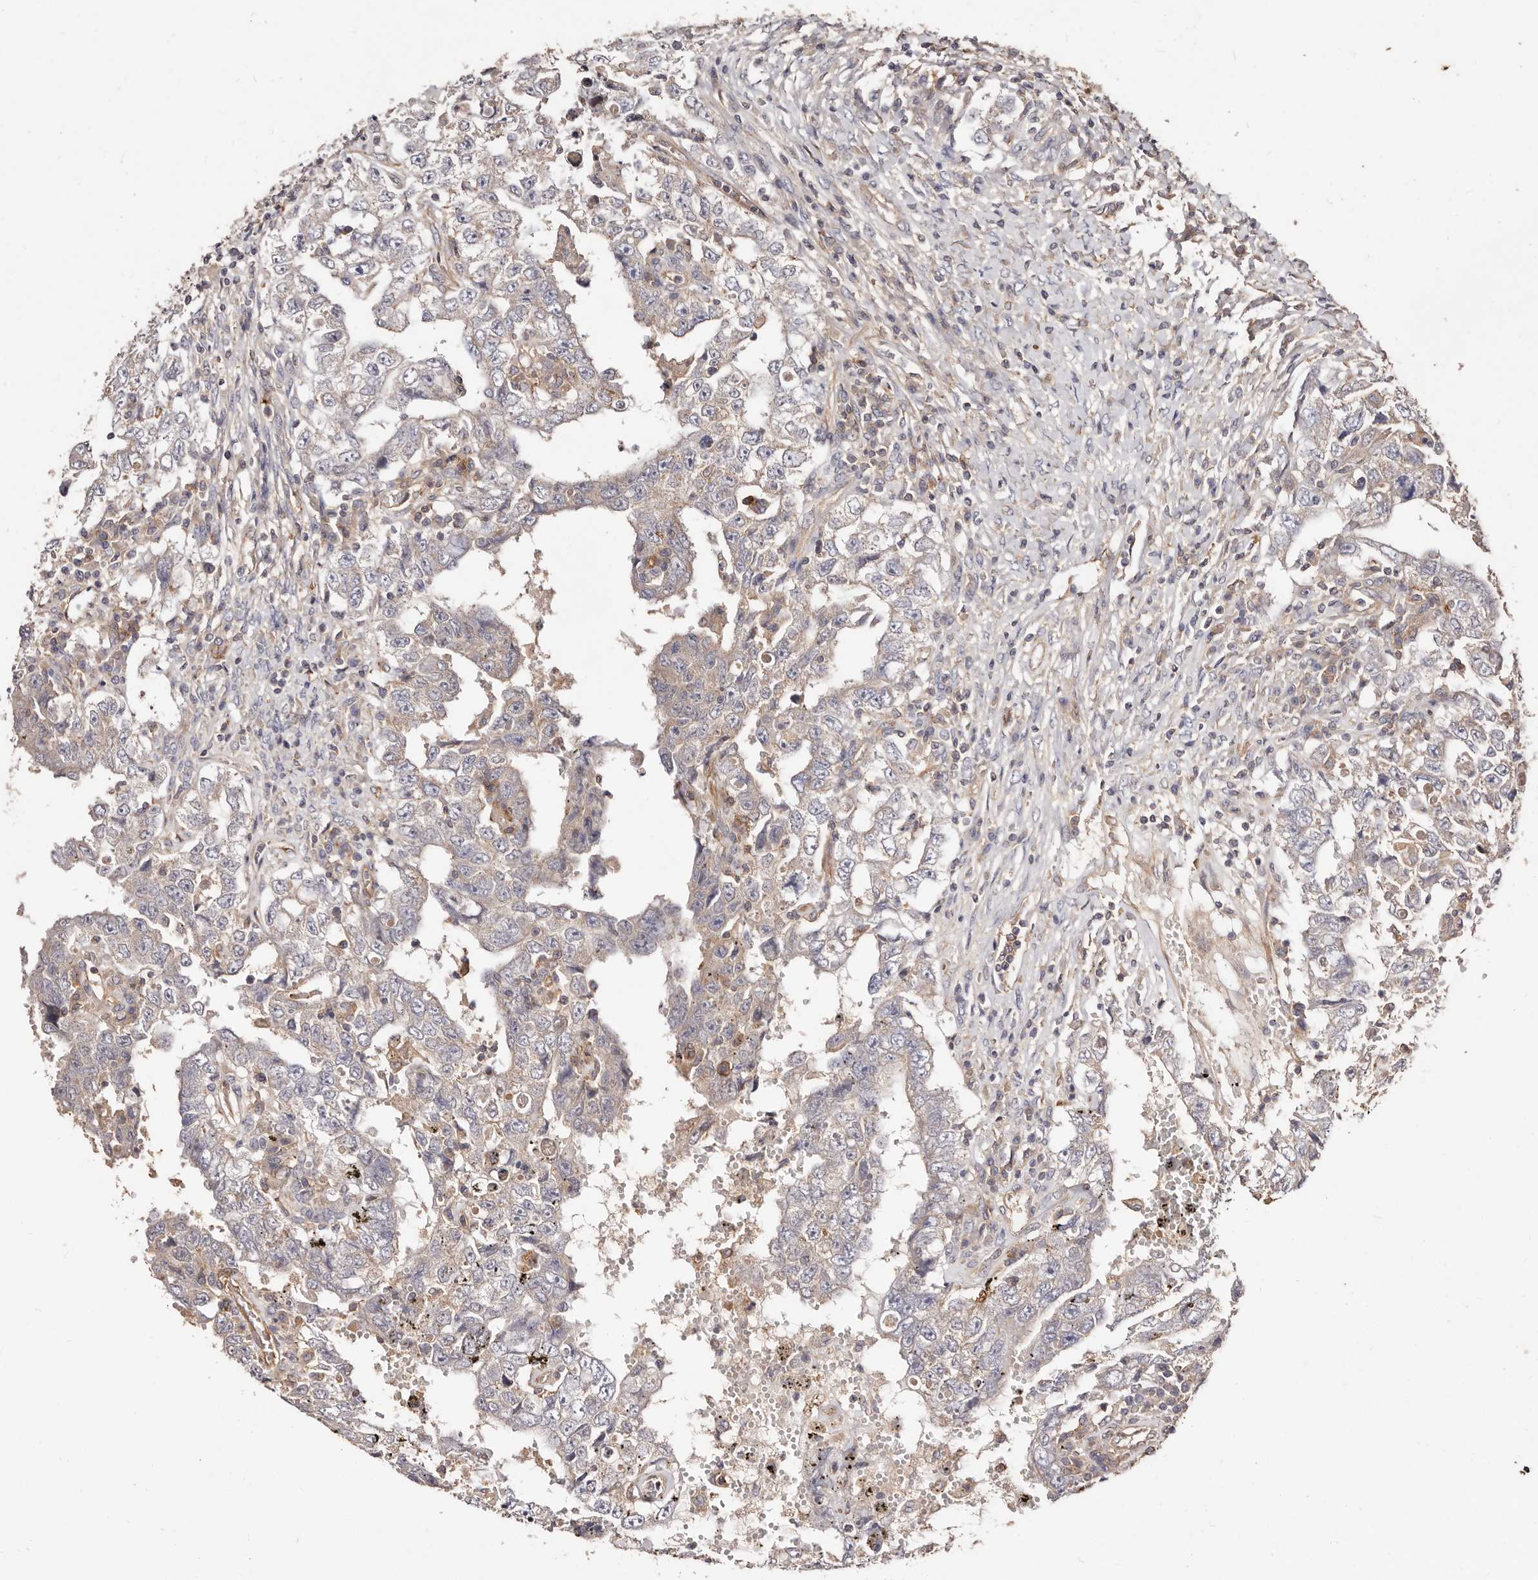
{"staining": {"intensity": "negative", "quantity": "none", "location": "none"}, "tissue": "testis cancer", "cell_type": "Tumor cells", "image_type": "cancer", "snomed": [{"axis": "morphology", "description": "Carcinoma, Embryonal, NOS"}, {"axis": "topography", "description": "Testis"}], "caption": "Testis cancer (embryonal carcinoma) stained for a protein using IHC demonstrates no expression tumor cells.", "gene": "CCL14", "patient": {"sex": "male", "age": 26}}